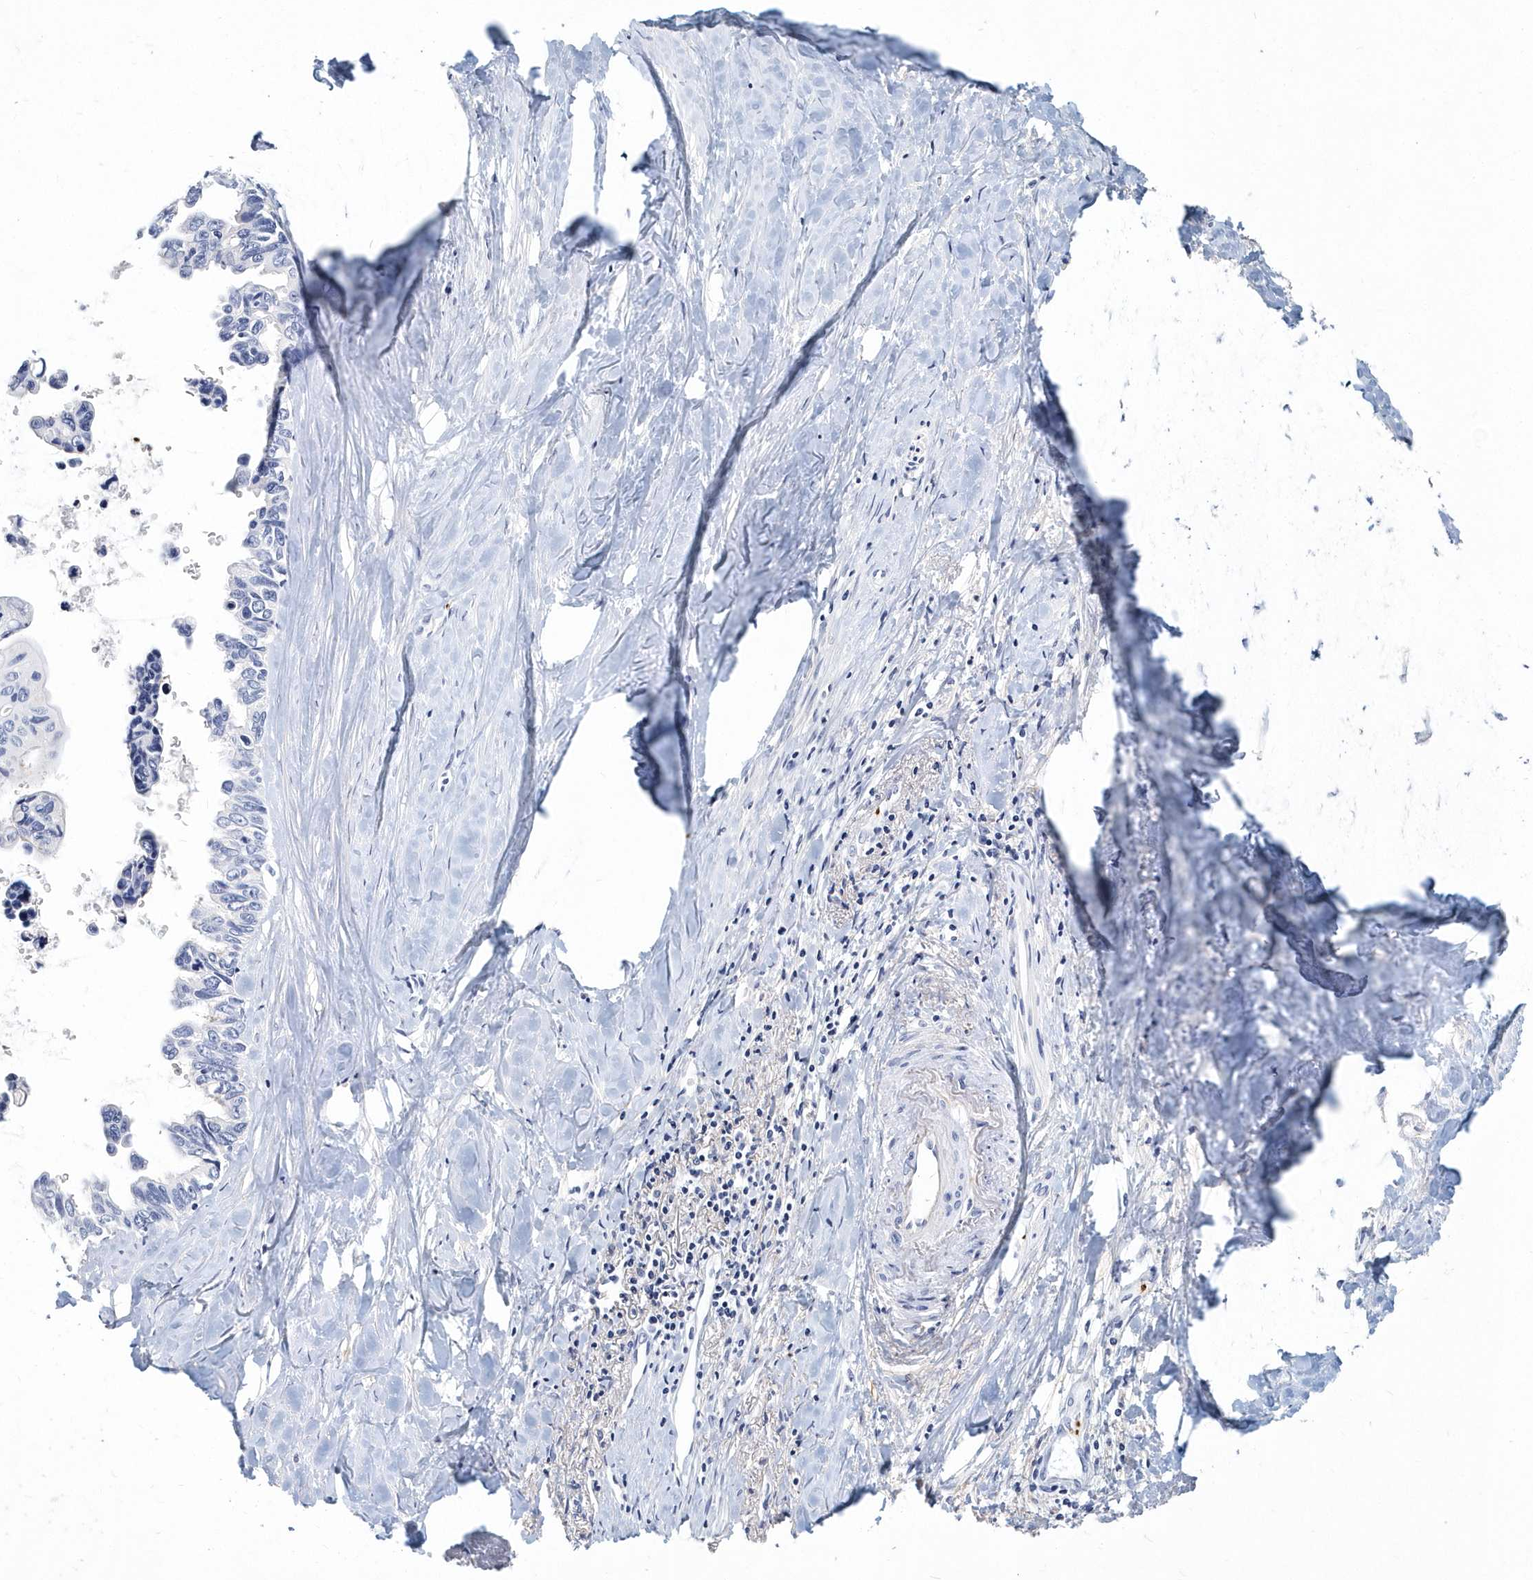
{"staining": {"intensity": "negative", "quantity": "none", "location": "none"}, "tissue": "pancreatic cancer", "cell_type": "Tumor cells", "image_type": "cancer", "snomed": [{"axis": "morphology", "description": "Adenocarcinoma, NOS"}, {"axis": "topography", "description": "Pancreas"}], "caption": "A micrograph of adenocarcinoma (pancreatic) stained for a protein demonstrates no brown staining in tumor cells. (Brightfield microscopy of DAB immunohistochemistry at high magnification).", "gene": "ITGA2B", "patient": {"sex": "female", "age": 72}}